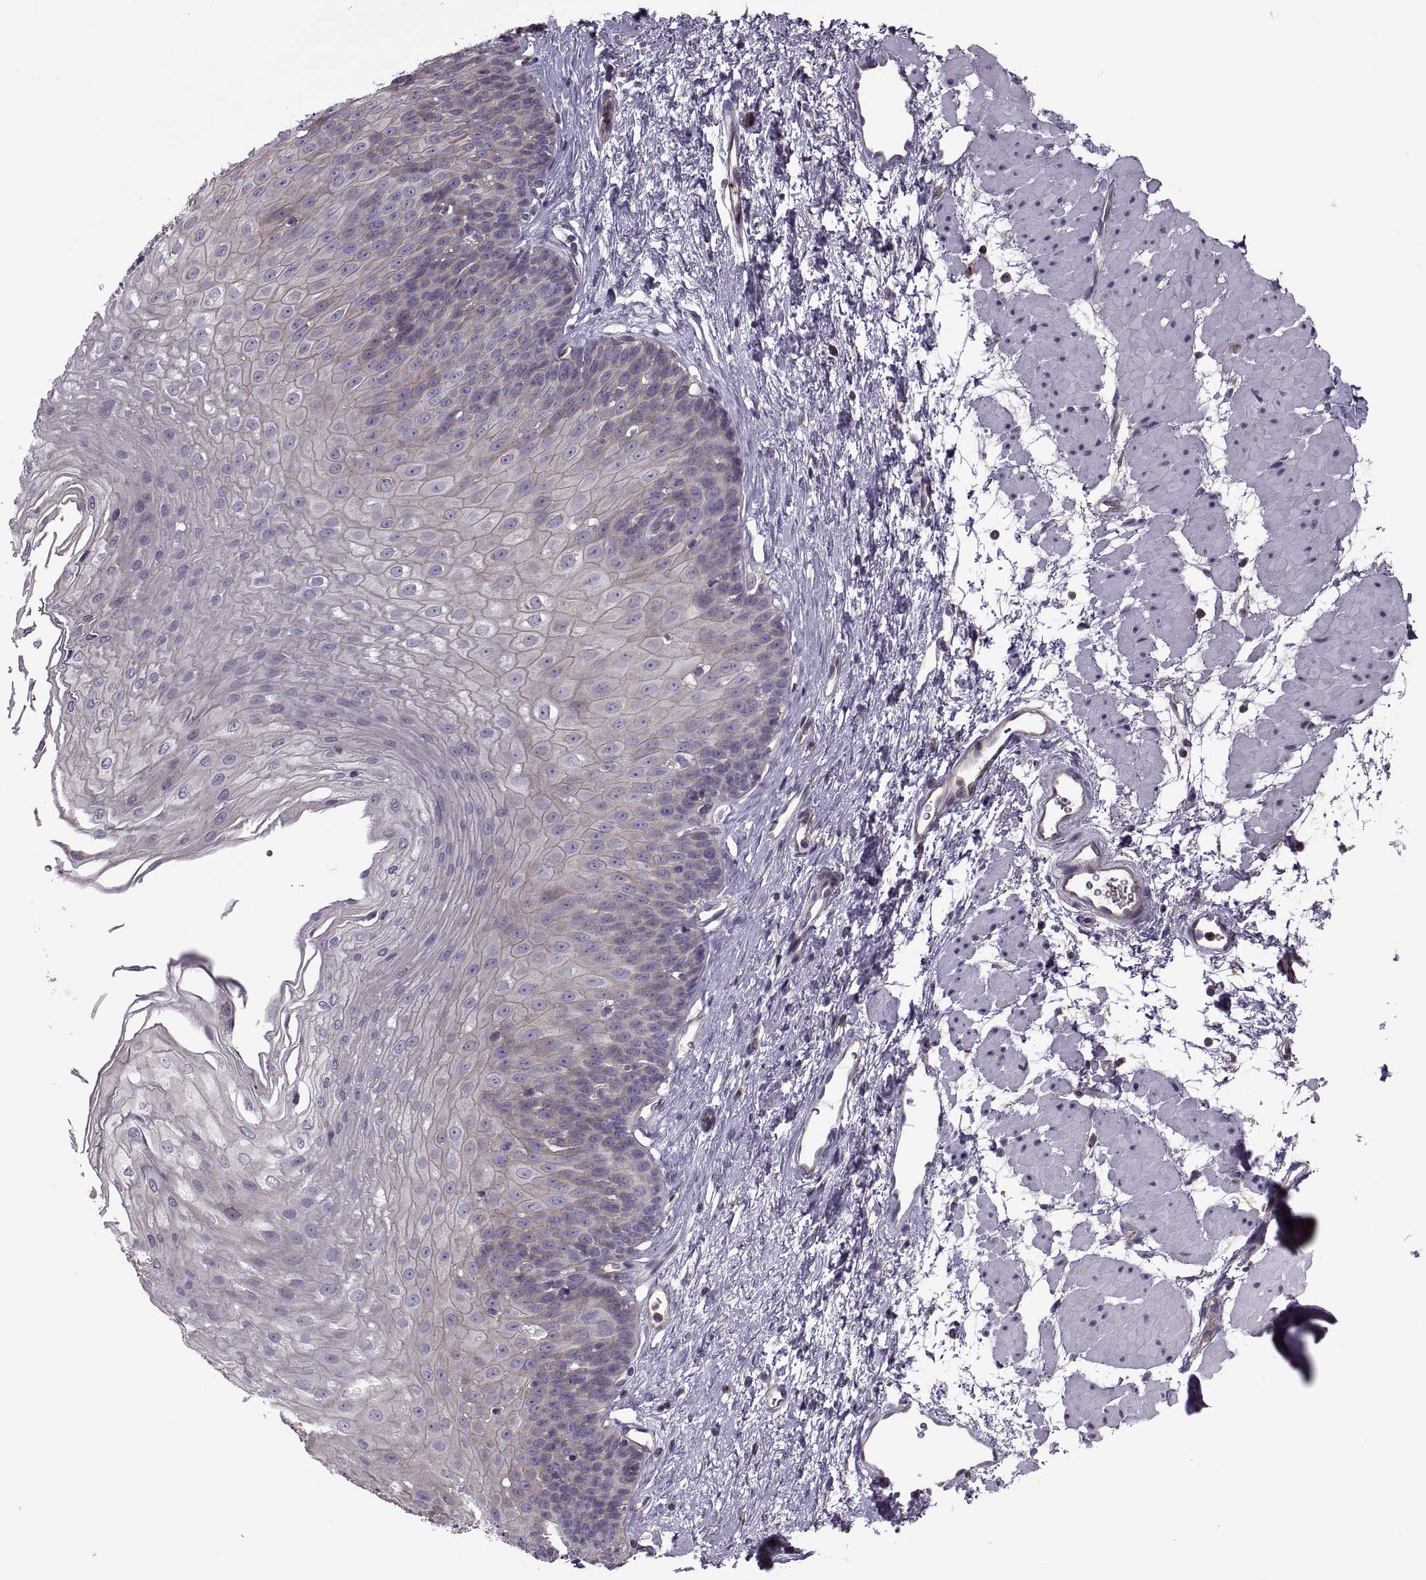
{"staining": {"intensity": "negative", "quantity": "none", "location": "none"}, "tissue": "esophagus", "cell_type": "Squamous epithelial cells", "image_type": "normal", "snomed": [{"axis": "morphology", "description": "Normal tissue, NOS"}, {"axis": "topography", "description": "Esophagus"}], "caption": "Human esophagus stained for a protein using IHC demonstrates no expression in squamous epithelial cells.", "gene": "SLC2A14", "patient": {"sex": "female", "age": 62}}